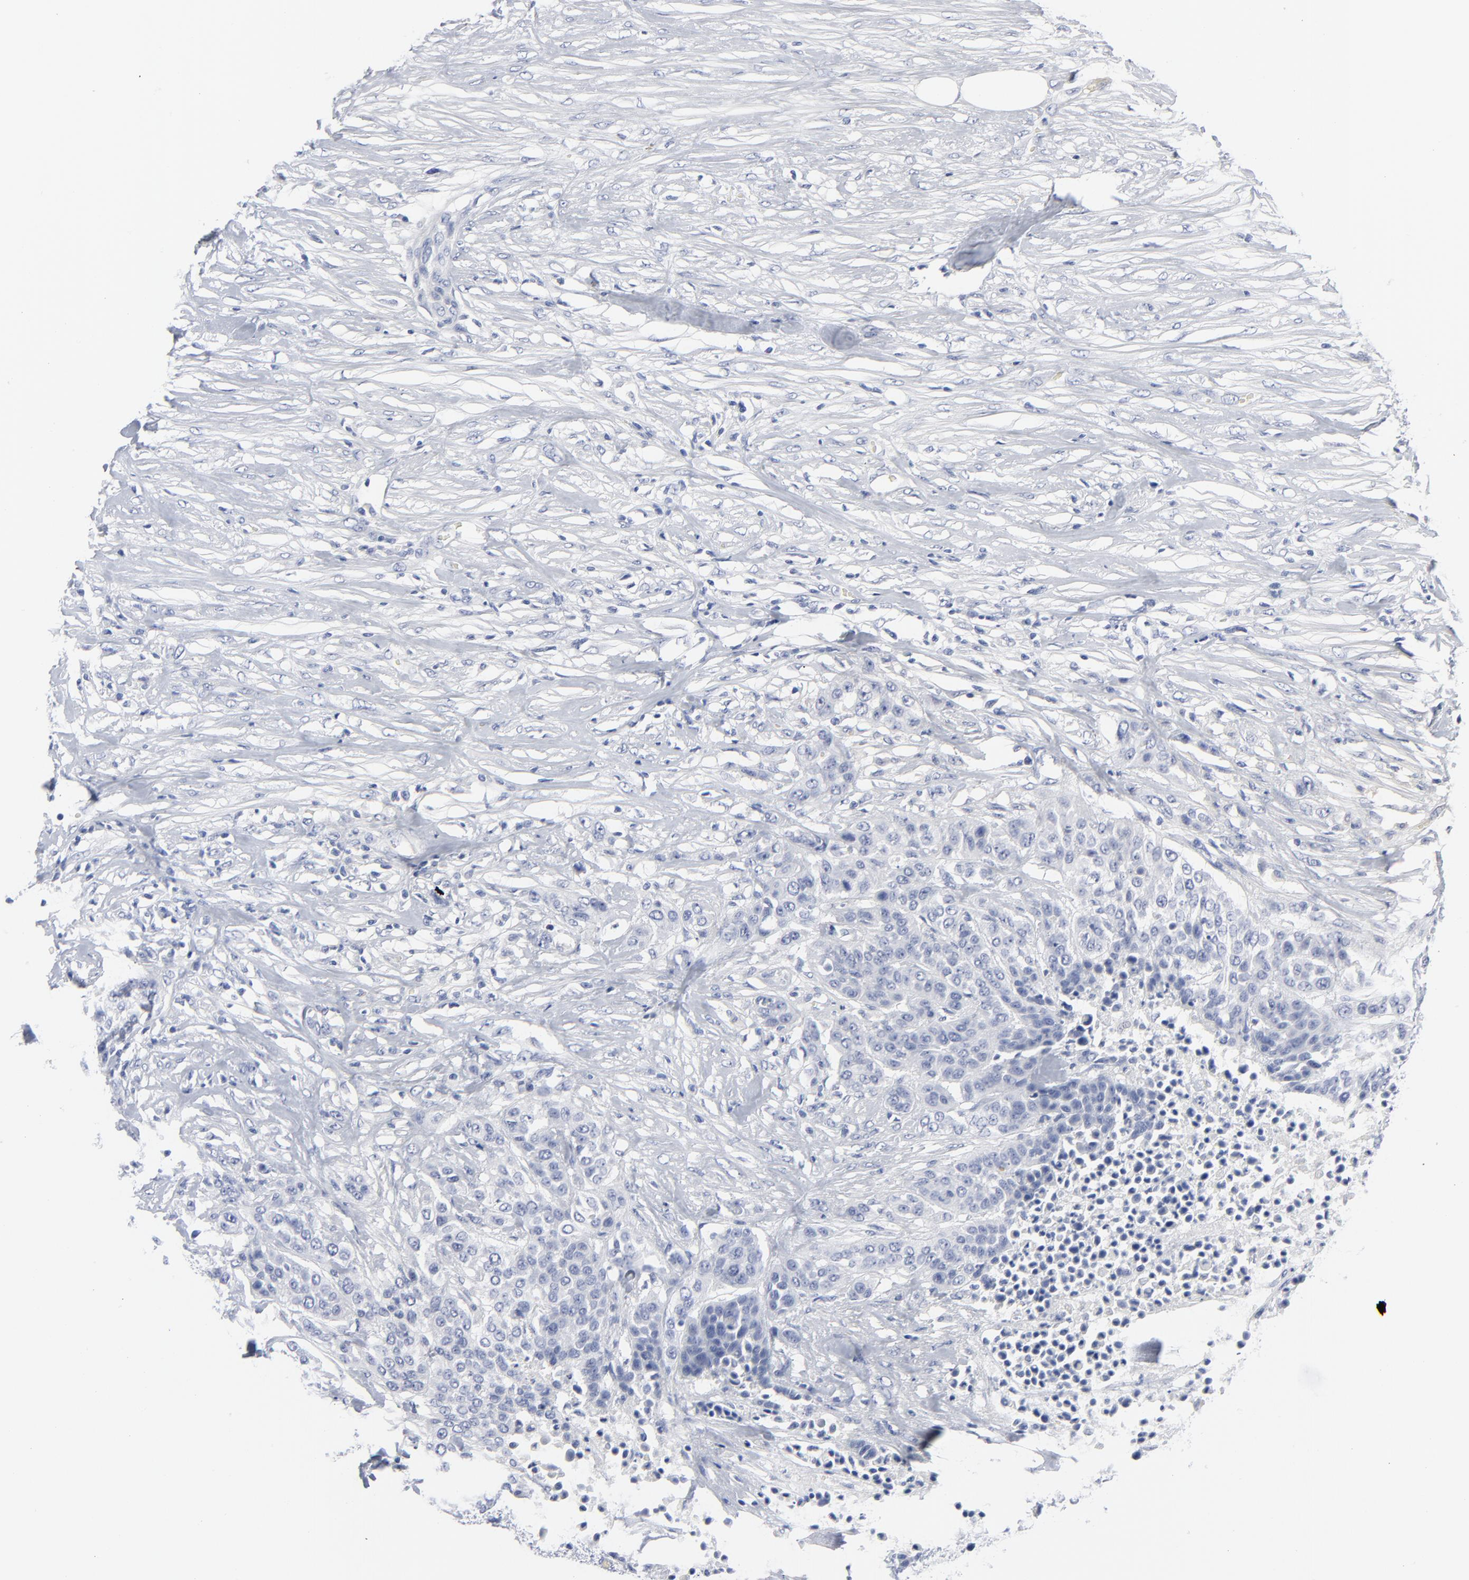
{"staining": {"intensity": "negative", "quantity": "none", "location": "none"}, "tissue": "urothelial cancer", "cell_type": "Tumor cells", "image_type": "cancer", "snomed": [{"axis": "morphology", "description": "Urothelial carcinoma, High grade"}, {"axis": "topography", "description": "Urinary bladder"}], "caption": "Immunohistochemical staining of urothelial carcinoma (high-grade) exhibits no significant positivity in tumor cells.", "gene": "CLEC4G", "patient": {"sex": "male", "age": 74}}